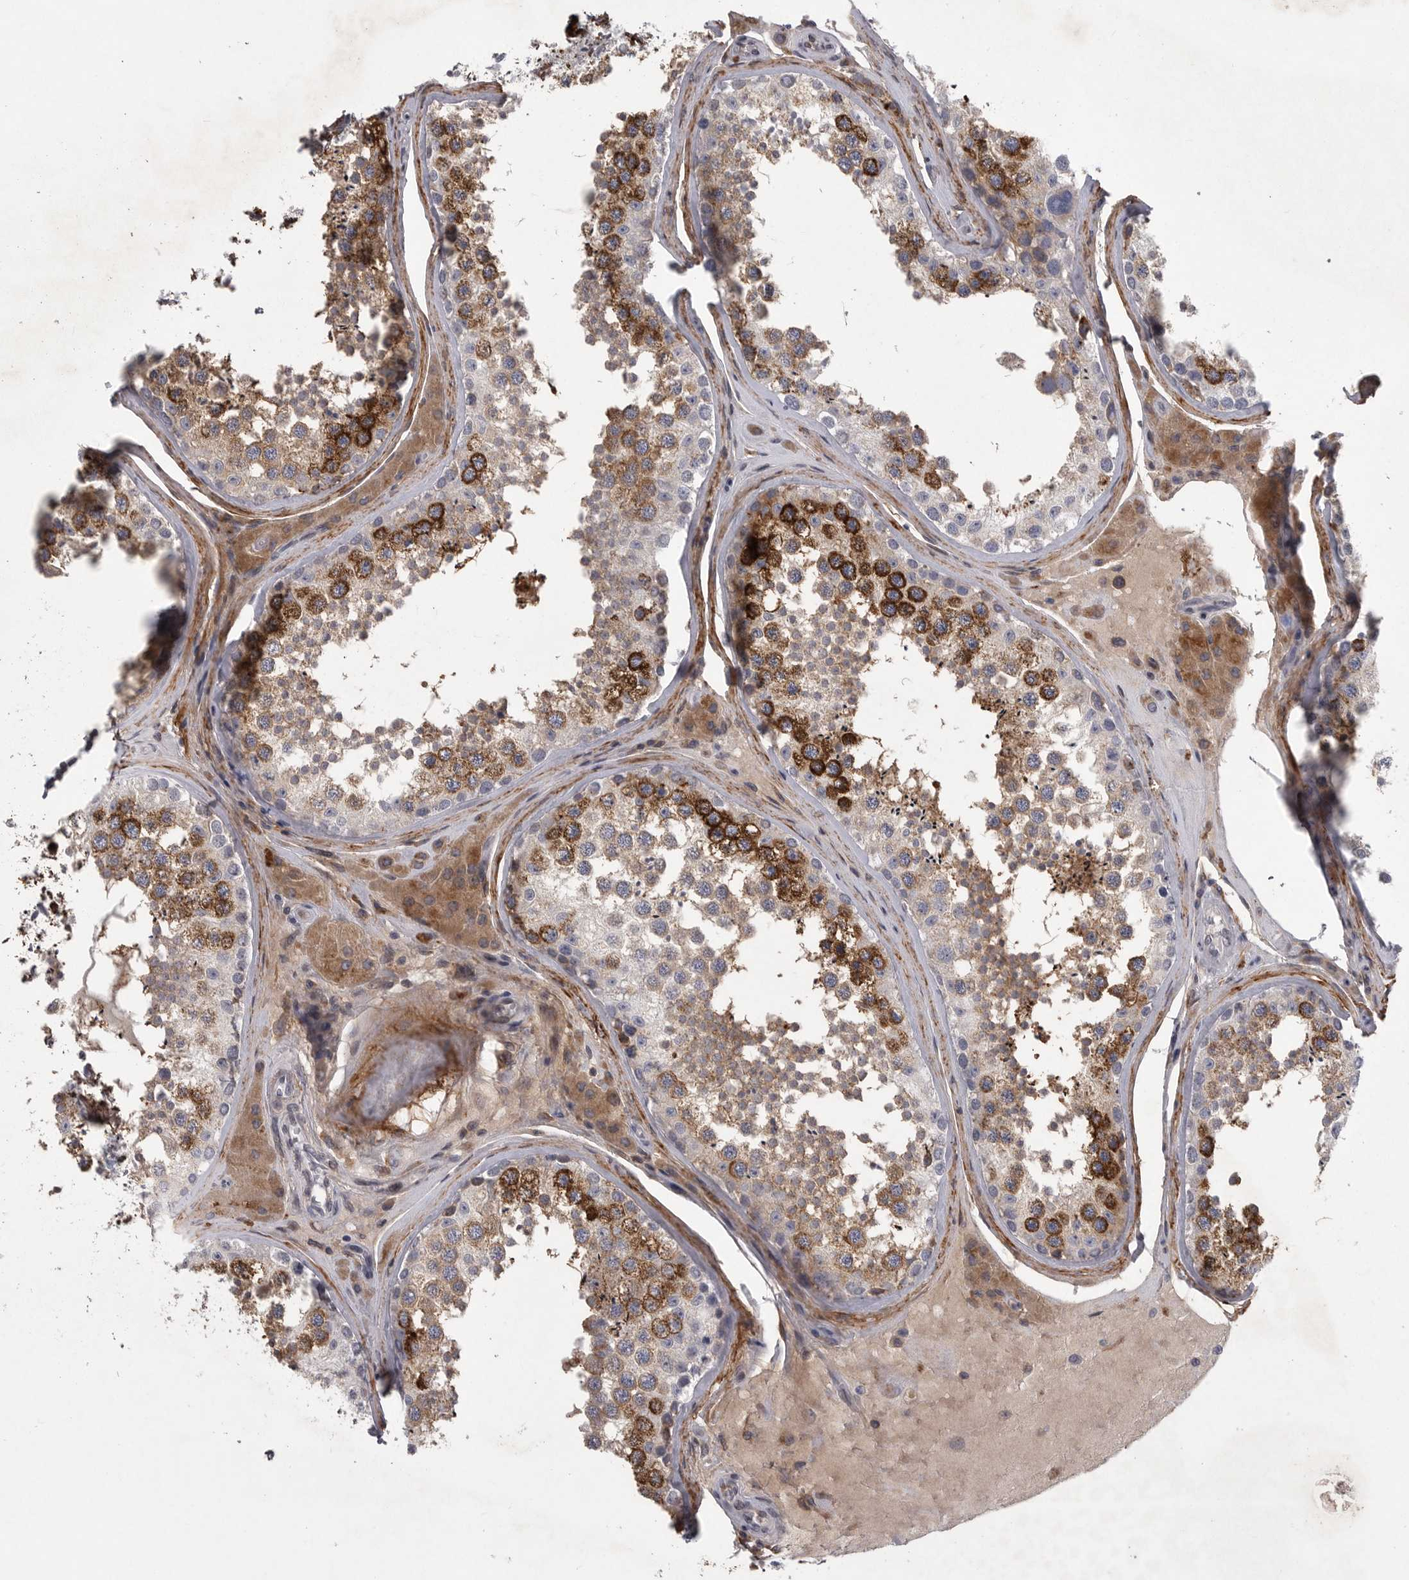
{"staining": {"intensity": "strong", "quantity": ">75%", "location": "cytoplasmic/membranous"}, "tissue": "testis", "cell_type": "Cells in seminiferous ducts", "image_type": "normal", "snomed": [{"axis": "morphology", "description": "Normal tissue, NOS"}, {"axis": "topography", "description": "Testis"}], "caption": "Testis stained with DAB immunohistochemistry displays high levels of strong cytoplasmic/membranous positivity in about >75% of cells in seminiferous ducts.", "gene": "CRP", "patient": {"sex": "male", "age": 46}}